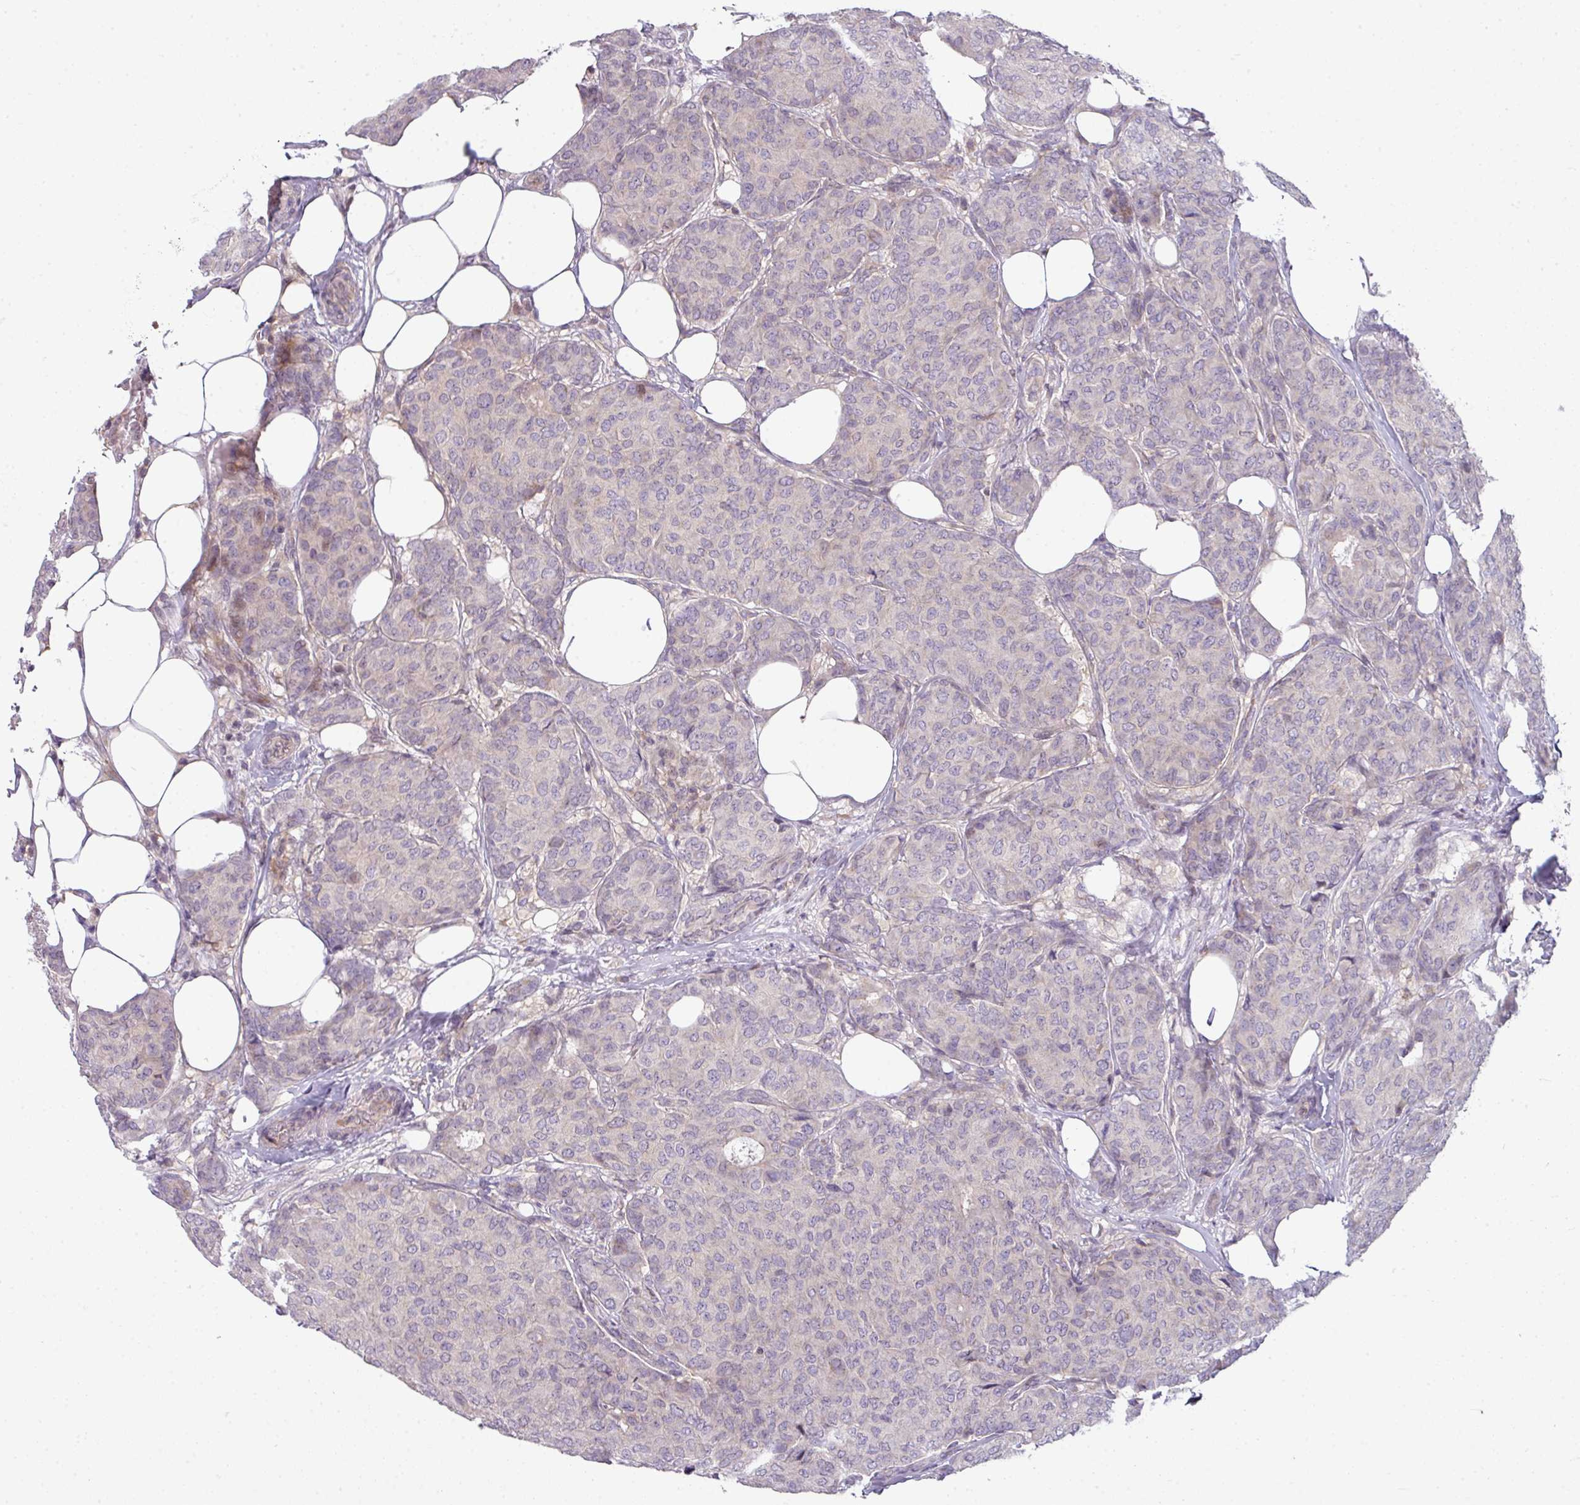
{"staining": {"intensity": "negative", "quantity": "none", "location": "none"}, "tissue": "breast cancer", "cell_type": "Tumor cells", "image_type": "cancer", "snomed": [{"axis": "morphology", "description": "Duct carcinoma"}, {"axis": "topography", "description": "Breast"}], "caption": "Human breast cancer (invasive ductal carcinoma) stained for a protein using immunohistochemistry (IHC) reveals no staining in tumor cells.", "gene": "STAT5A", "patient": {"sex": "female", "age": 75}}